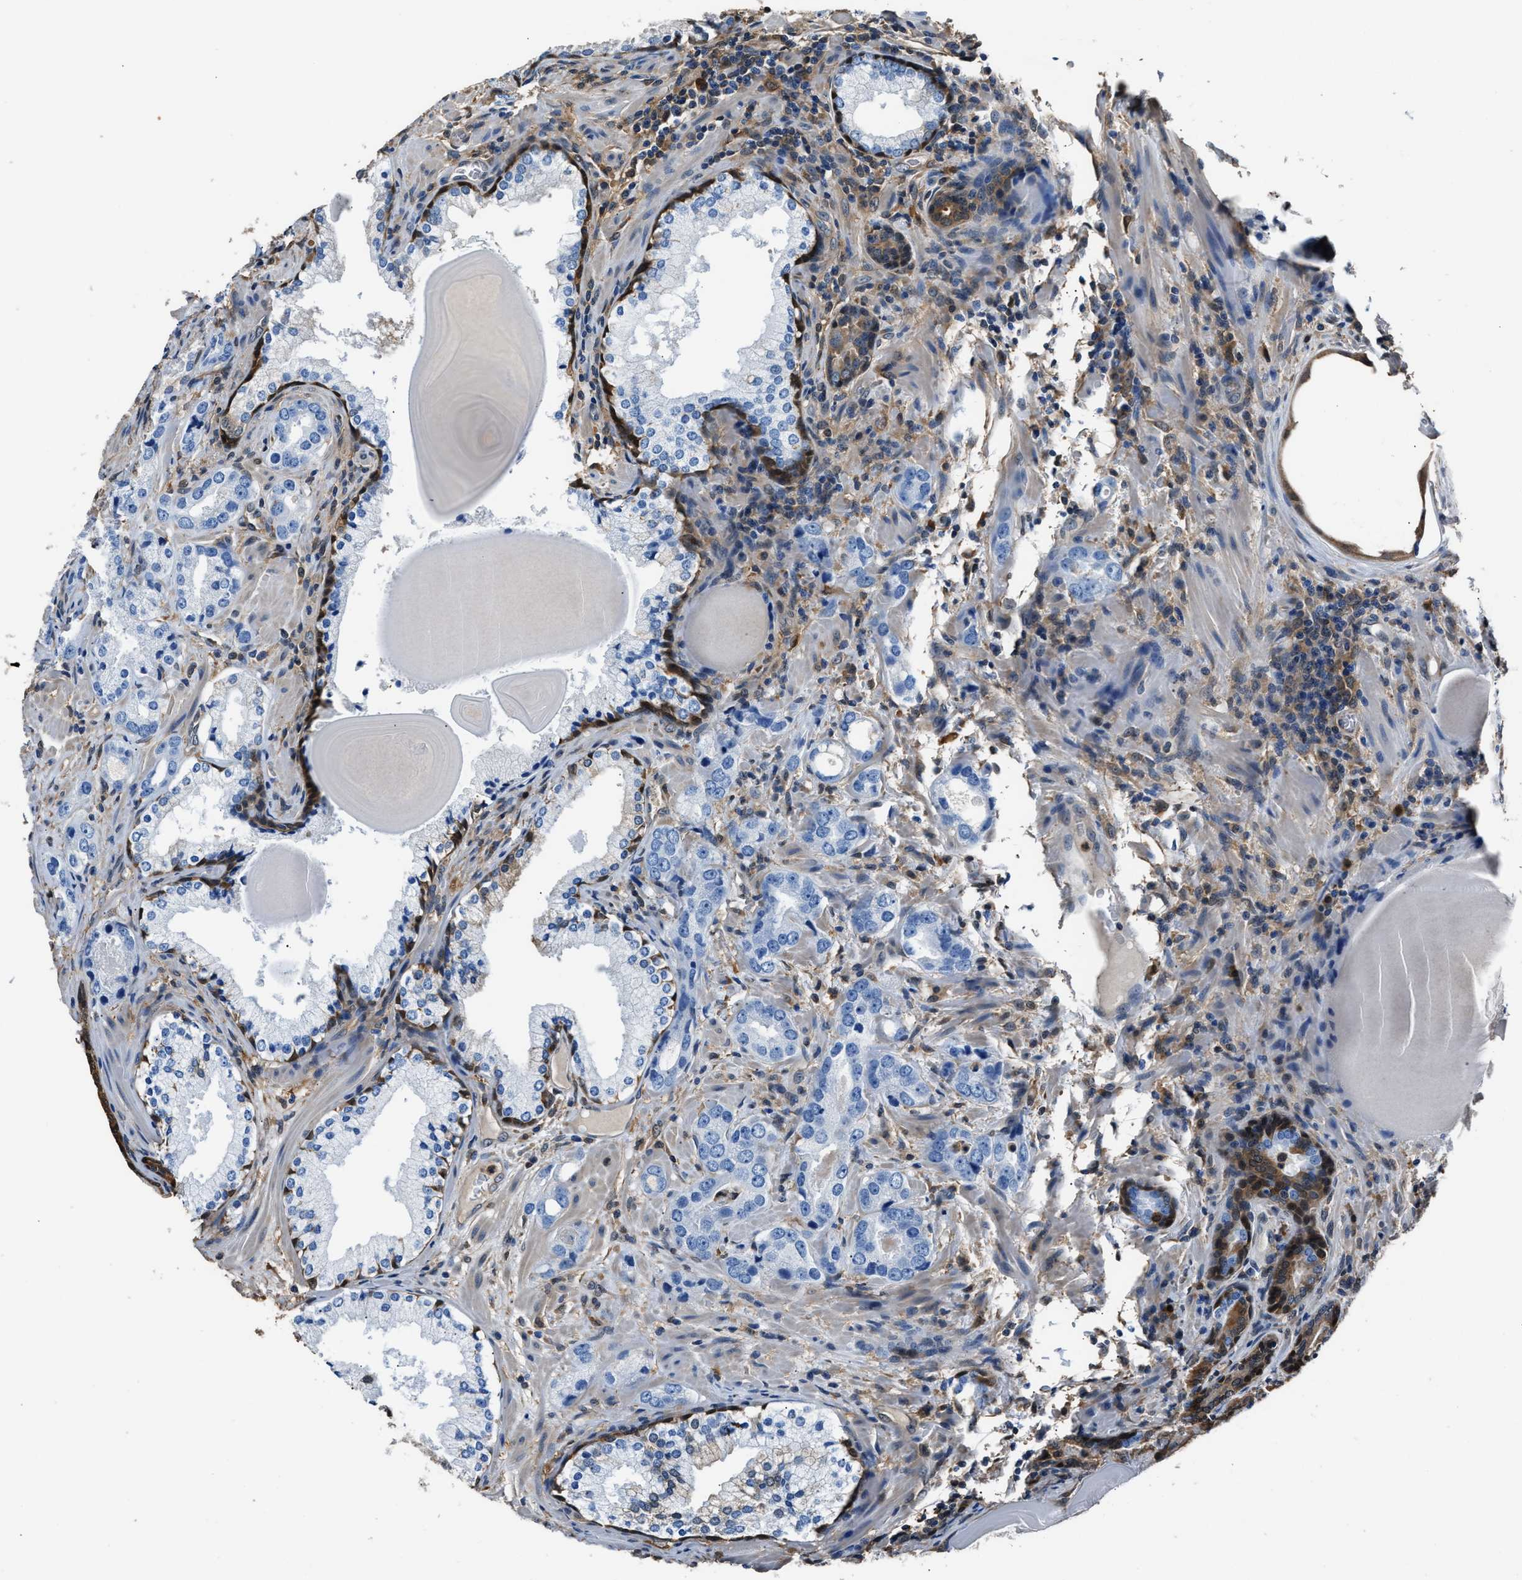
{"staining": {"intensity": "negative", "quantity": "none", "location": "none"}, "tissue": "prostate cancer", "cell_type": "Tumor cells", "image_type": "cancer", "snomed": [{"axis": "morphology", "description": "Adenocarcinoma, High grade"}, {"axis": "topography", "description": "Prostate"}], "caption": "Immunohistochemistry (IHC) image of prostate cancer (adenocarcinoma (high-grade)) stained for a protein (brown), which exhibits no expression in tumor cells.", "gene": "GSTP1", "patient": {"sex": "male", "age": 63}}